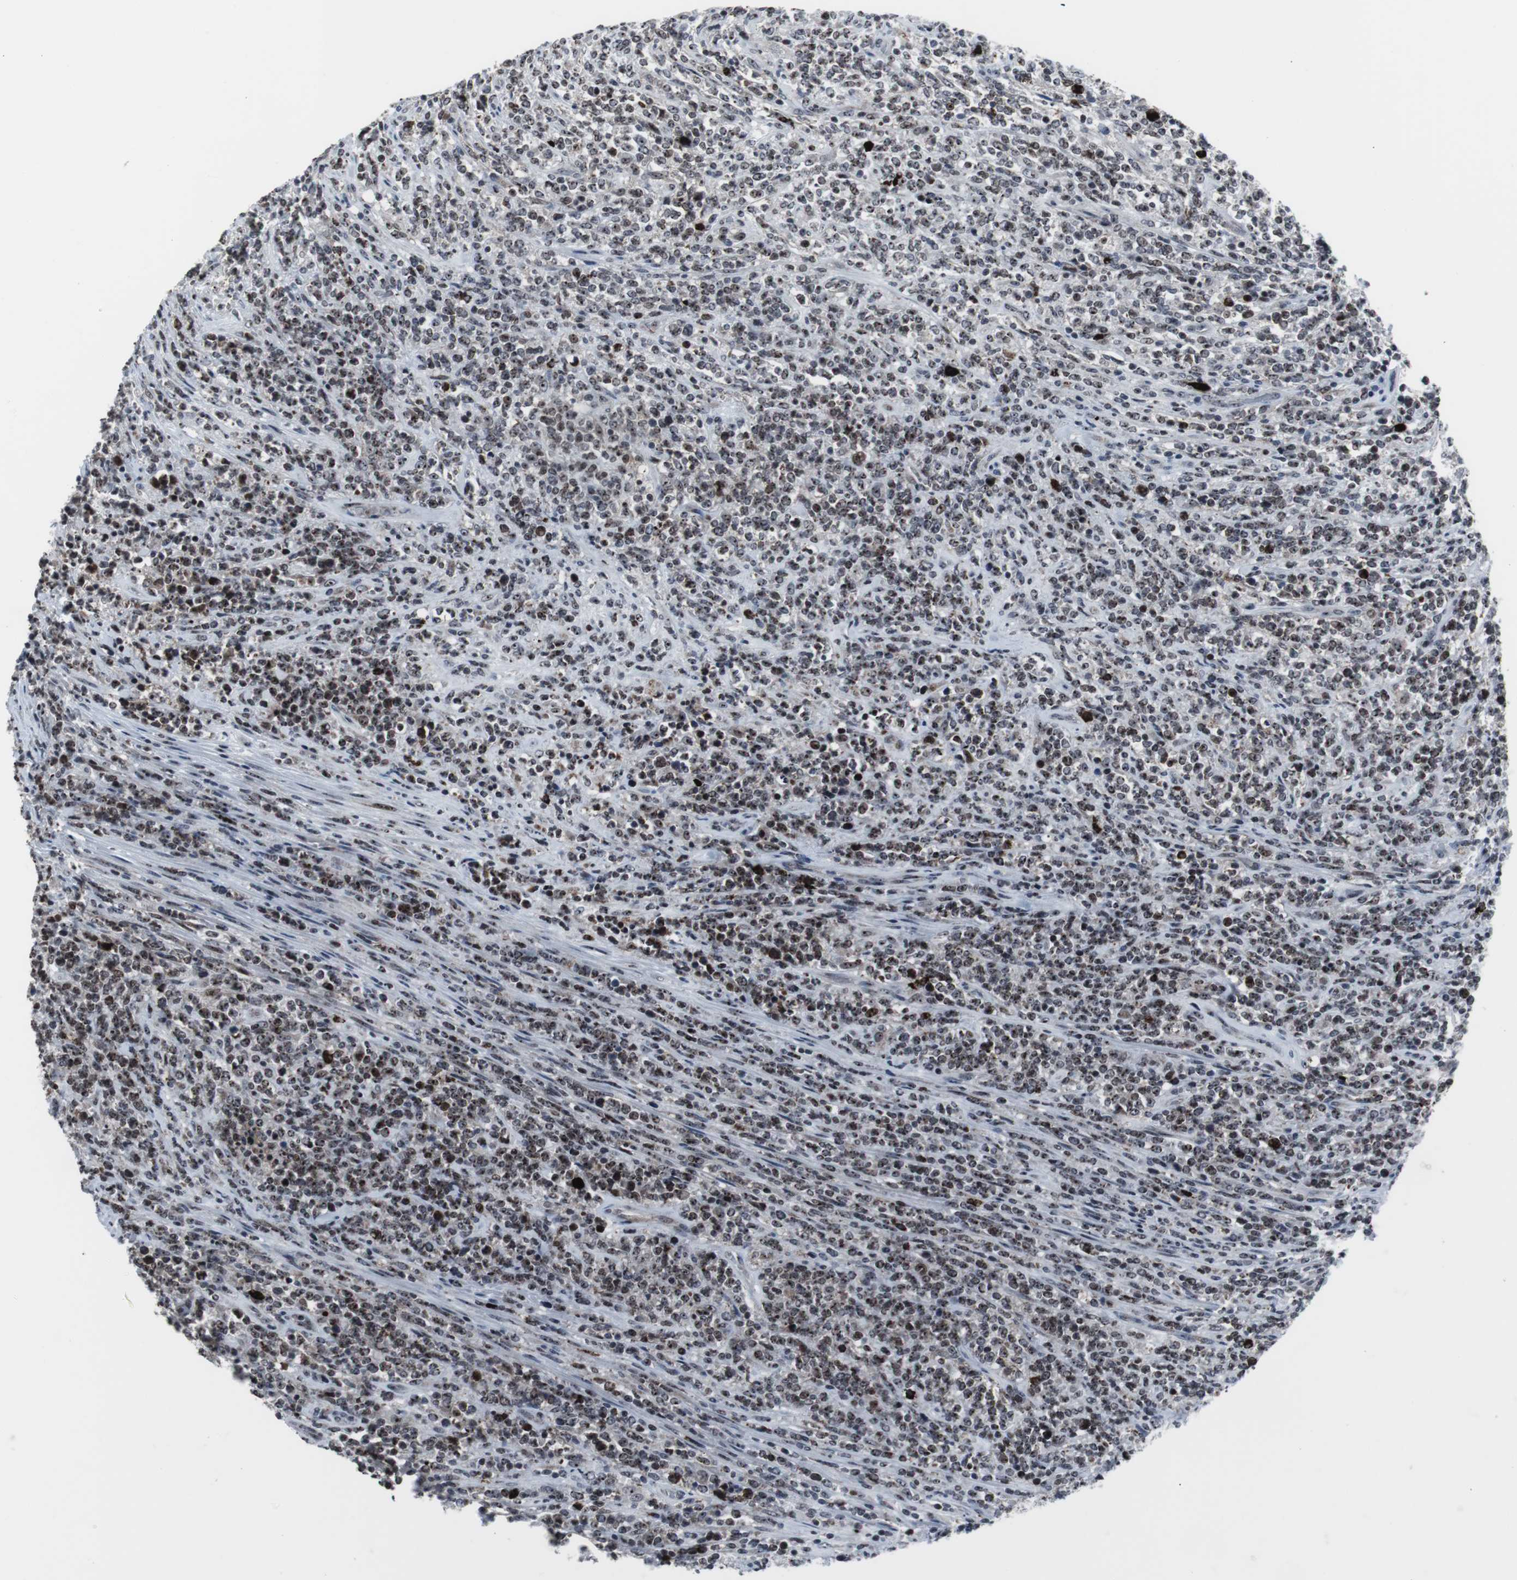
{"staining": {"intensity": "weak", "quantity": ">75%", "location": "nuclear"}, "tissue": "lymphoma", "cell_type": "Tumor cells", "image_type": "cancer", "snomed": [{"axis": "morphology", "description": "Malignant lymphoma, non-Hodgkin's type, High grade"}, {"axis": "topography", "description": "Soft tissue"}], "caption": "High-magnification brightfield microscopy of high-grade malignant lymphoma, non-Hodgkin's type stained with DAB (brown) and counterstained with hematoxylin (blue). tumor cells exhibit weak nuclear expression is identified in about>75% of cells.", "gene": "DOK1", "patient": {"sex": "male", "age": 18}}